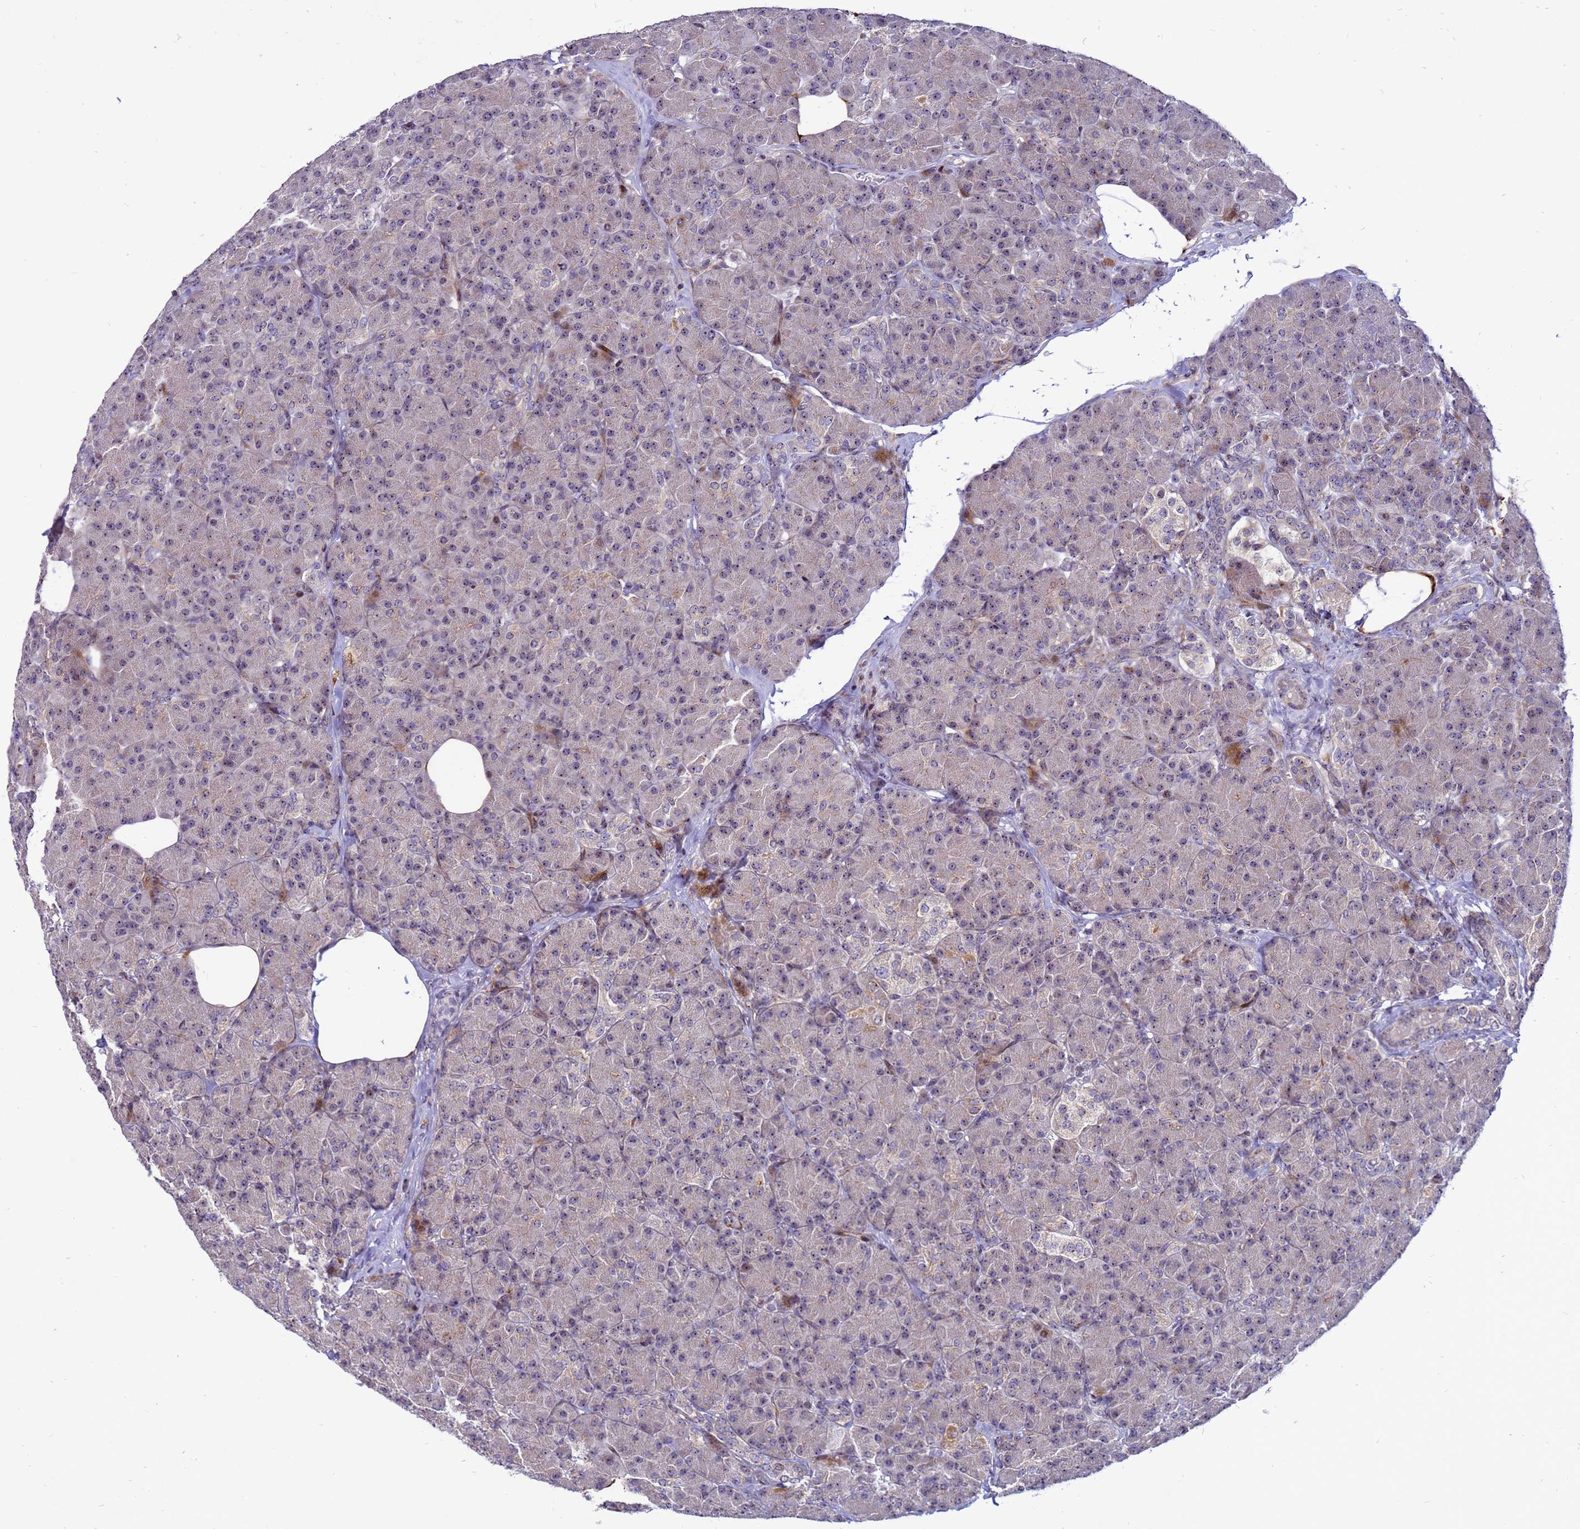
{"staining": {"intensity": "moderate", "quantity": "25%-75%", "location": "cytoplasmic/membranous"}, "tissue": "pancreas", "cell_type": "Exocrine glandular cells", "image_type": "normal", "snomed": [{"axis": "morphology", "description": "Normal tissue, NOS"}, {"axis": "topography", "description": "Pancreas"}], "caption": "A medium amount of moderate cytoplasmic/membranous expression is present in approximately 25%-75% of exocrine glandular cells in normal pancreas. The staining was performed using DAB (3,3'-diaminobenzidine) to visualize the protein expression in brown, while the nuclei were stained in blue with hematoxylin (Magnification: 20x).", "gene": "RSPO1", "patient": {"sex": "female", "age": 43}}